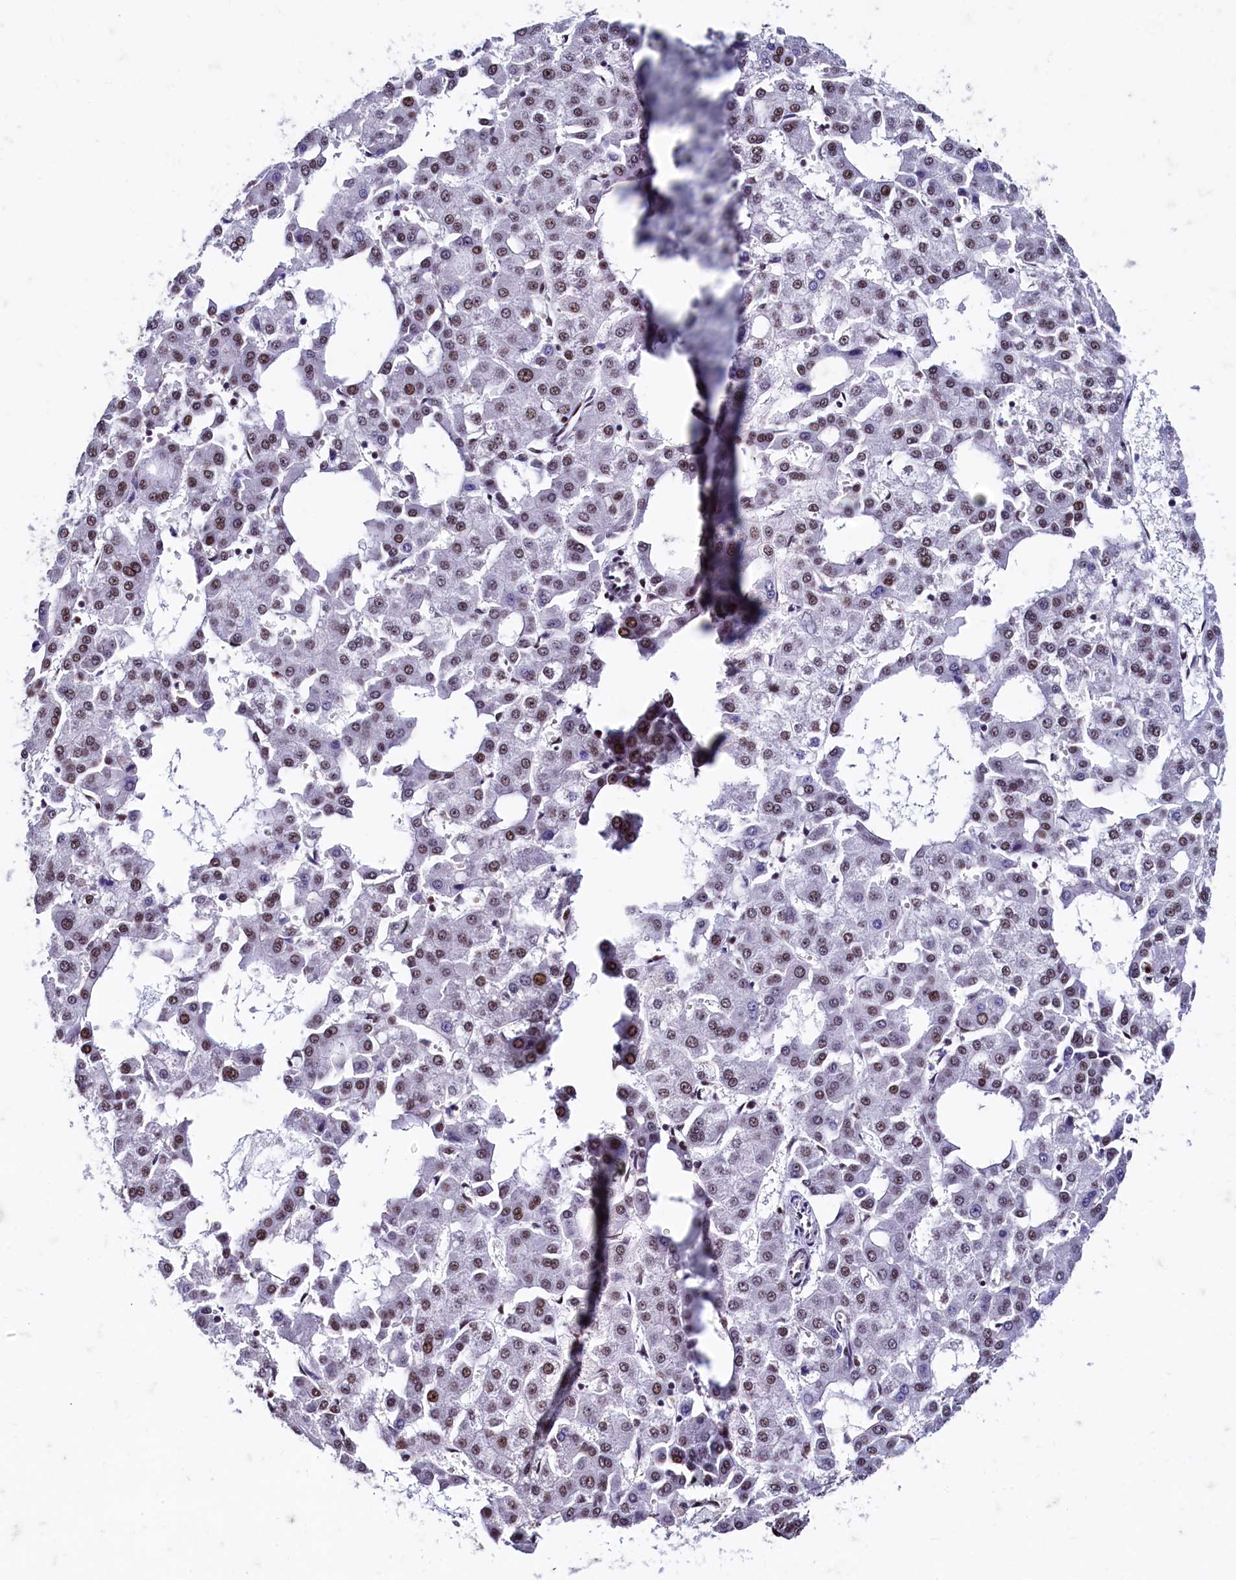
{"staining": {"intensity": "moderate", "quantity": "25%-75%", "location": "nuclear"}, "tissue": "liver cancer", "cell_type": "Tumor cells", "image_type": "cancer", "snomed": [{"axis": "morphology", "description": "Carcinoma, Hepatocellular, NOS"}, {"axis": "topography", "description": "Liver"}], "caption": "Protein staining demonstrates moderate nuclear staining in about 25%-75% of tumor cells in liver hepatocellular carcinoma.", "gene": "CPSF7", "patient": {"sex": "male", "age": 47}}